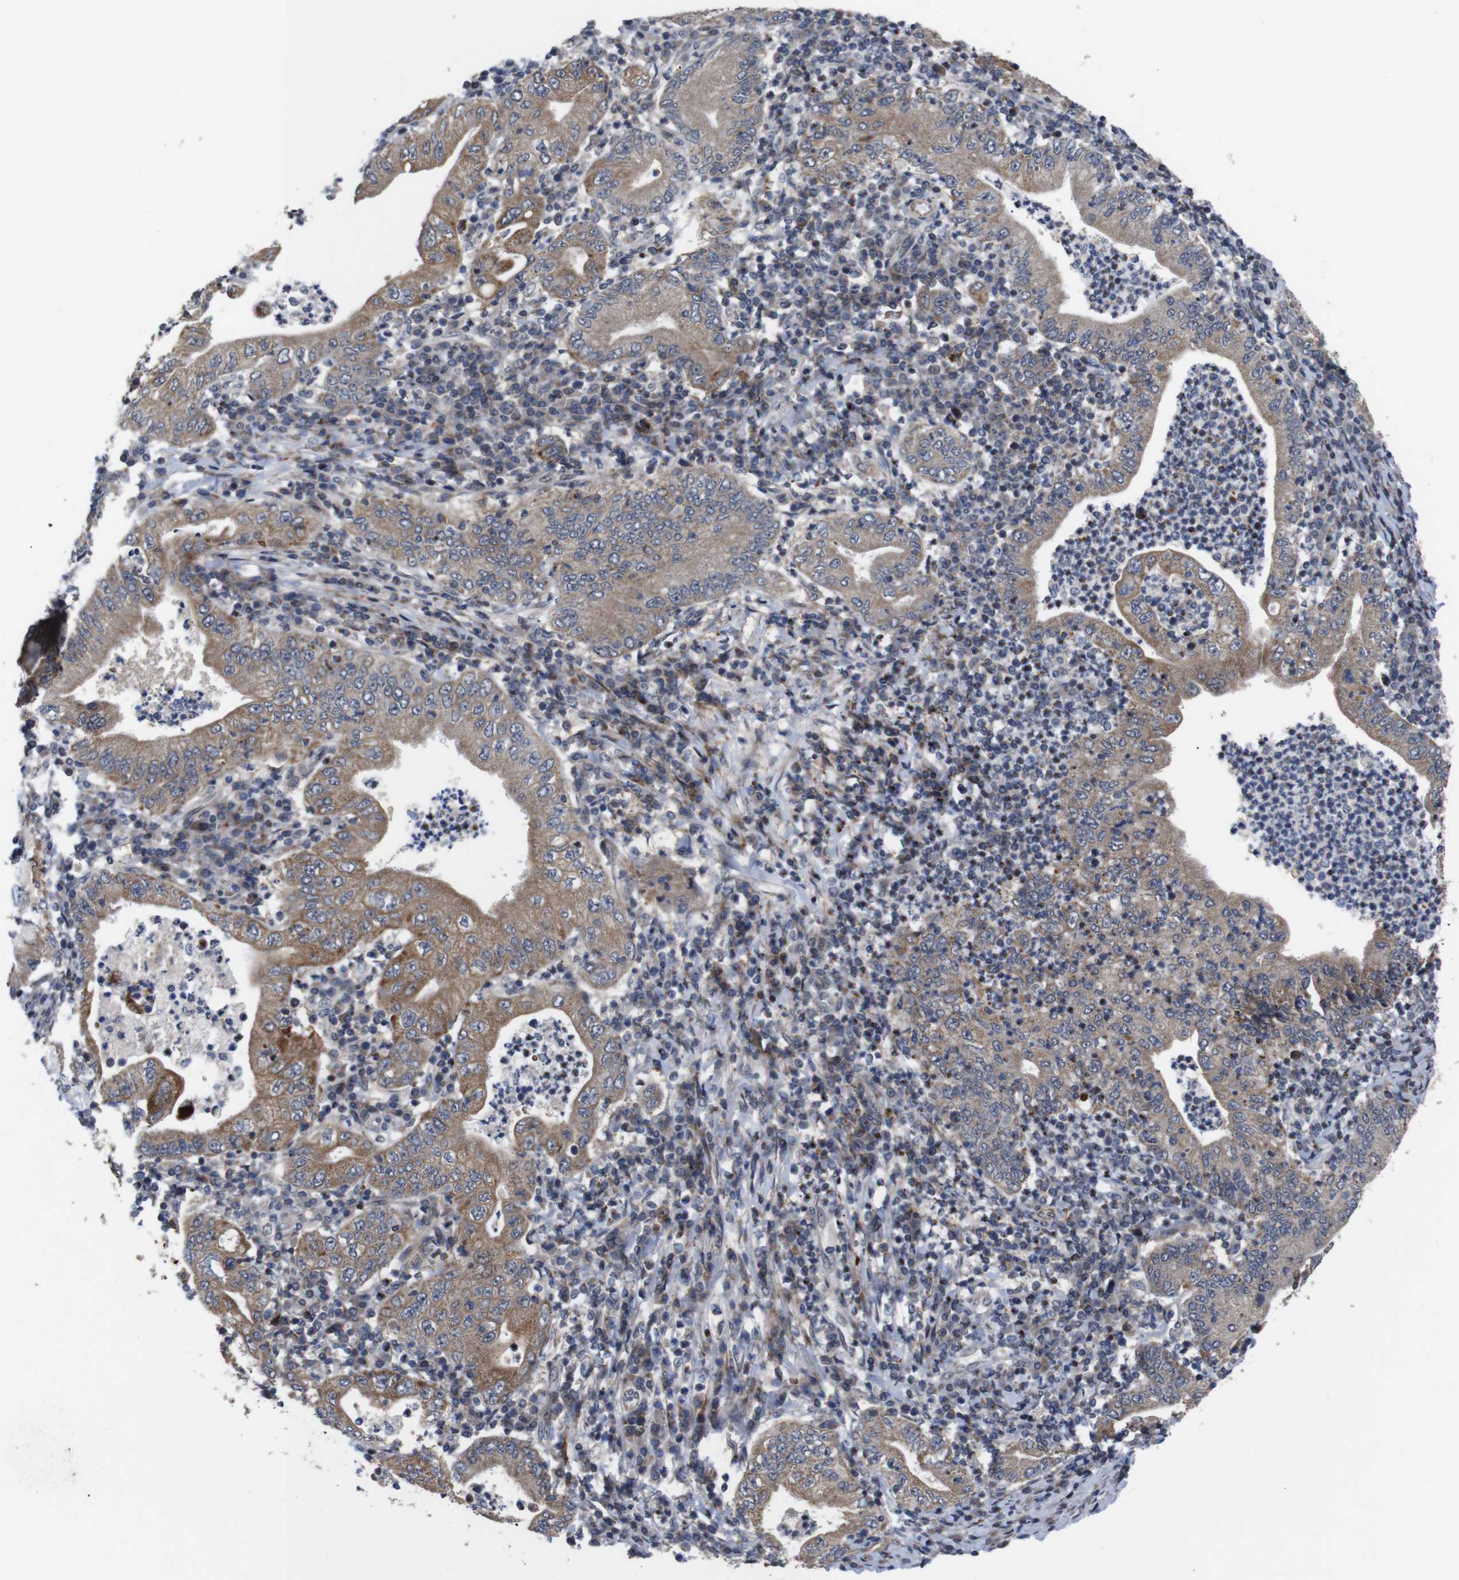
{"staining": {"intensity": "moderate", "quantity": ">75%", "location": "cytoplasmic/membranous"}, "tissue": "stomach cancer", "cell_type": "Tumor cells", "image_type": "cancer", "snomed": [{"axis": "morphology", "description": "Normal tissue, NOS"}, {"axis": "morphology", "description": "Adenocarcinoma, NOS"}, {"axis": "topography", "description": "Esophagus"}, {"axis": "topography", "description": "Stomach, upper"}, {"axis": "topography", "description": "Peripheral nerve tissue"}], "caption": "The image displays a brown stain indicating the presence of a protein in the cytoplasmic/membranous of tumor cells in adenocarcinoma (stomach).", "gene": "ATP7B", "patient": {"sex": "male", "age": 62}}